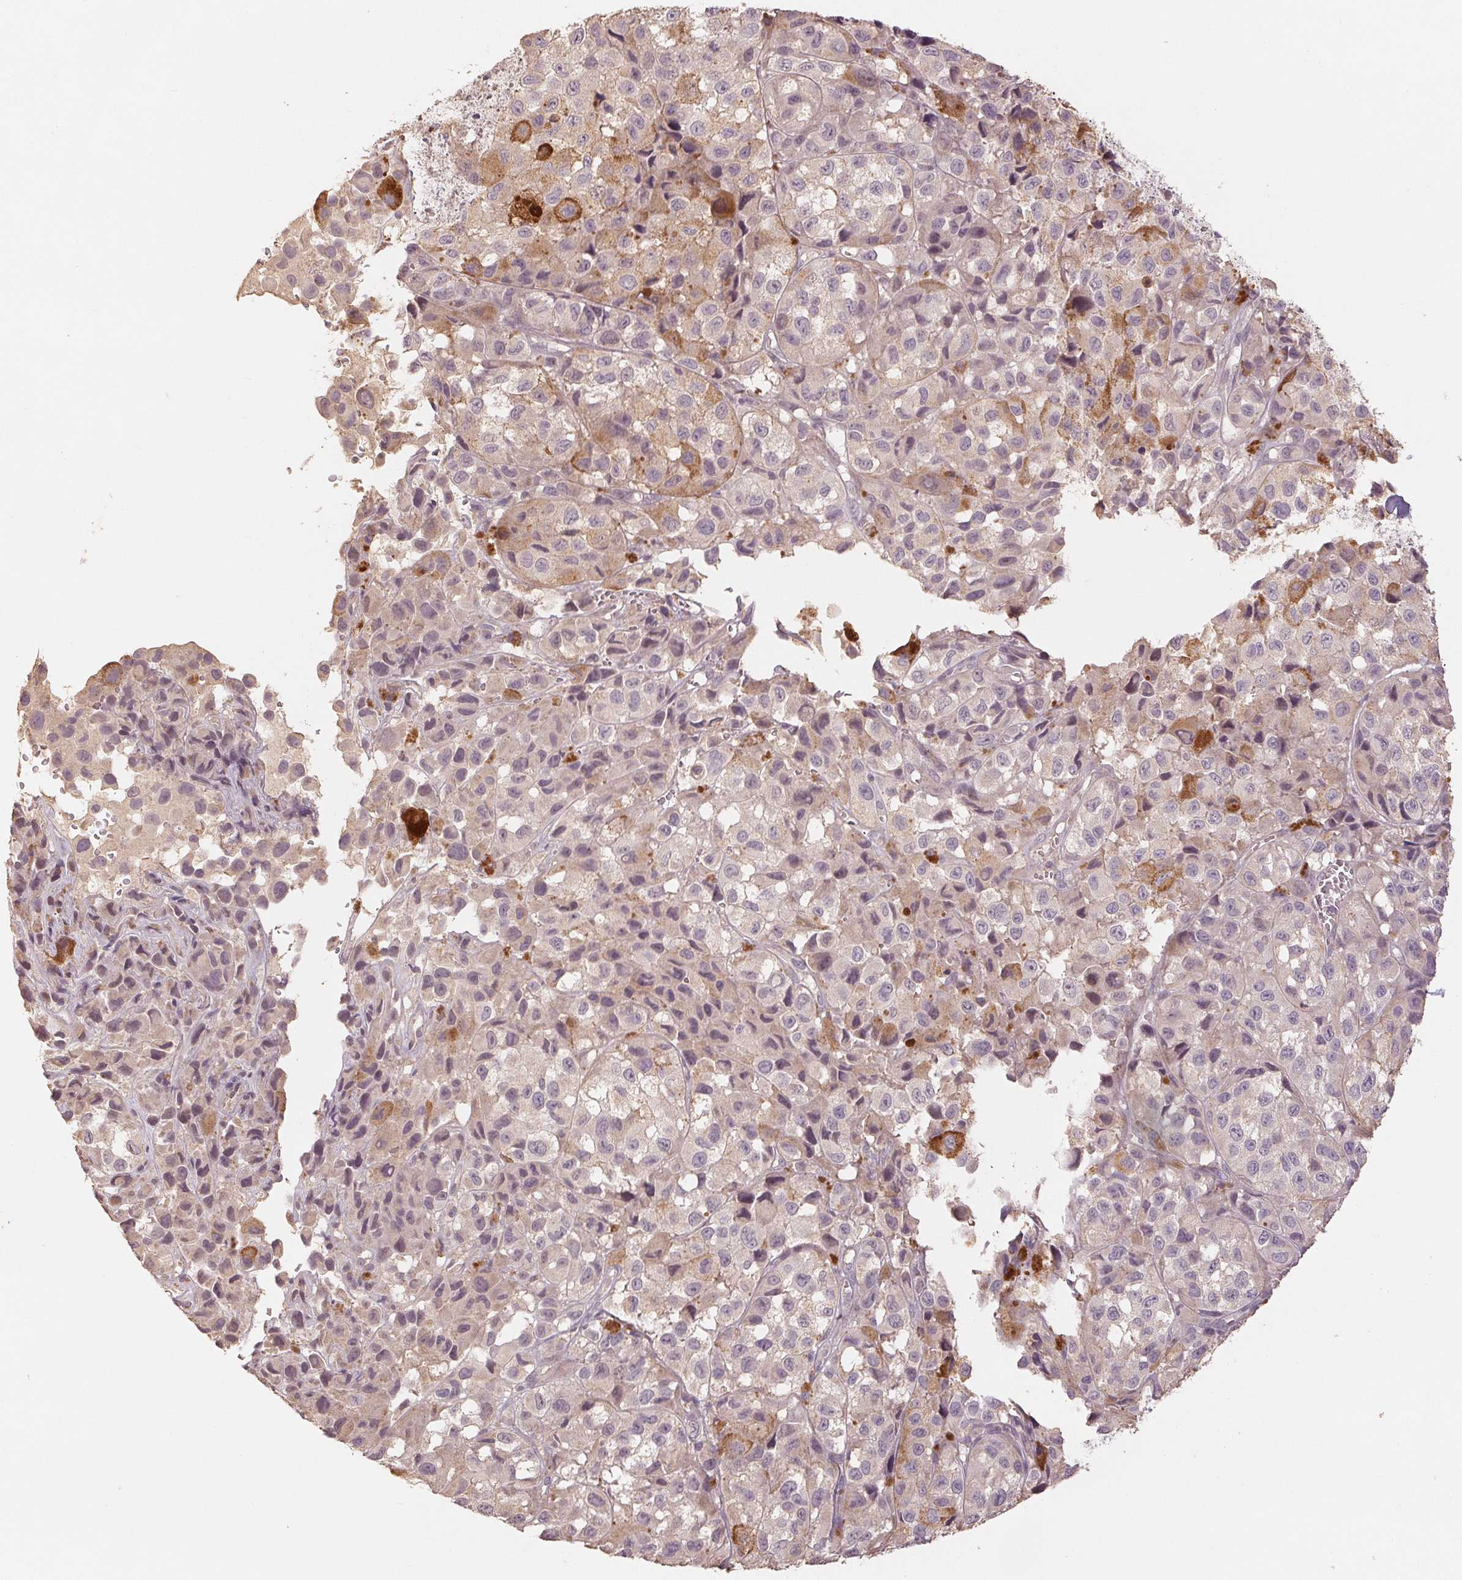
{"staining": {"intensity": "negative", "quantity": "none", "location": "none"}, "tissue": "melanoma", "cell_type": "Tumor cells", "image_type": "cancer", "snomed": [{"axis": "morphology", "description": "Malignant melanoma, NOS"}, {"axis": "topography", "description": "Skin"}], "caption": "Photomicrograph shows no protein staining in tumor cells of melanoma tissue.", "gene": "COX14", "patient": {"sex": "male", "age": 93}}